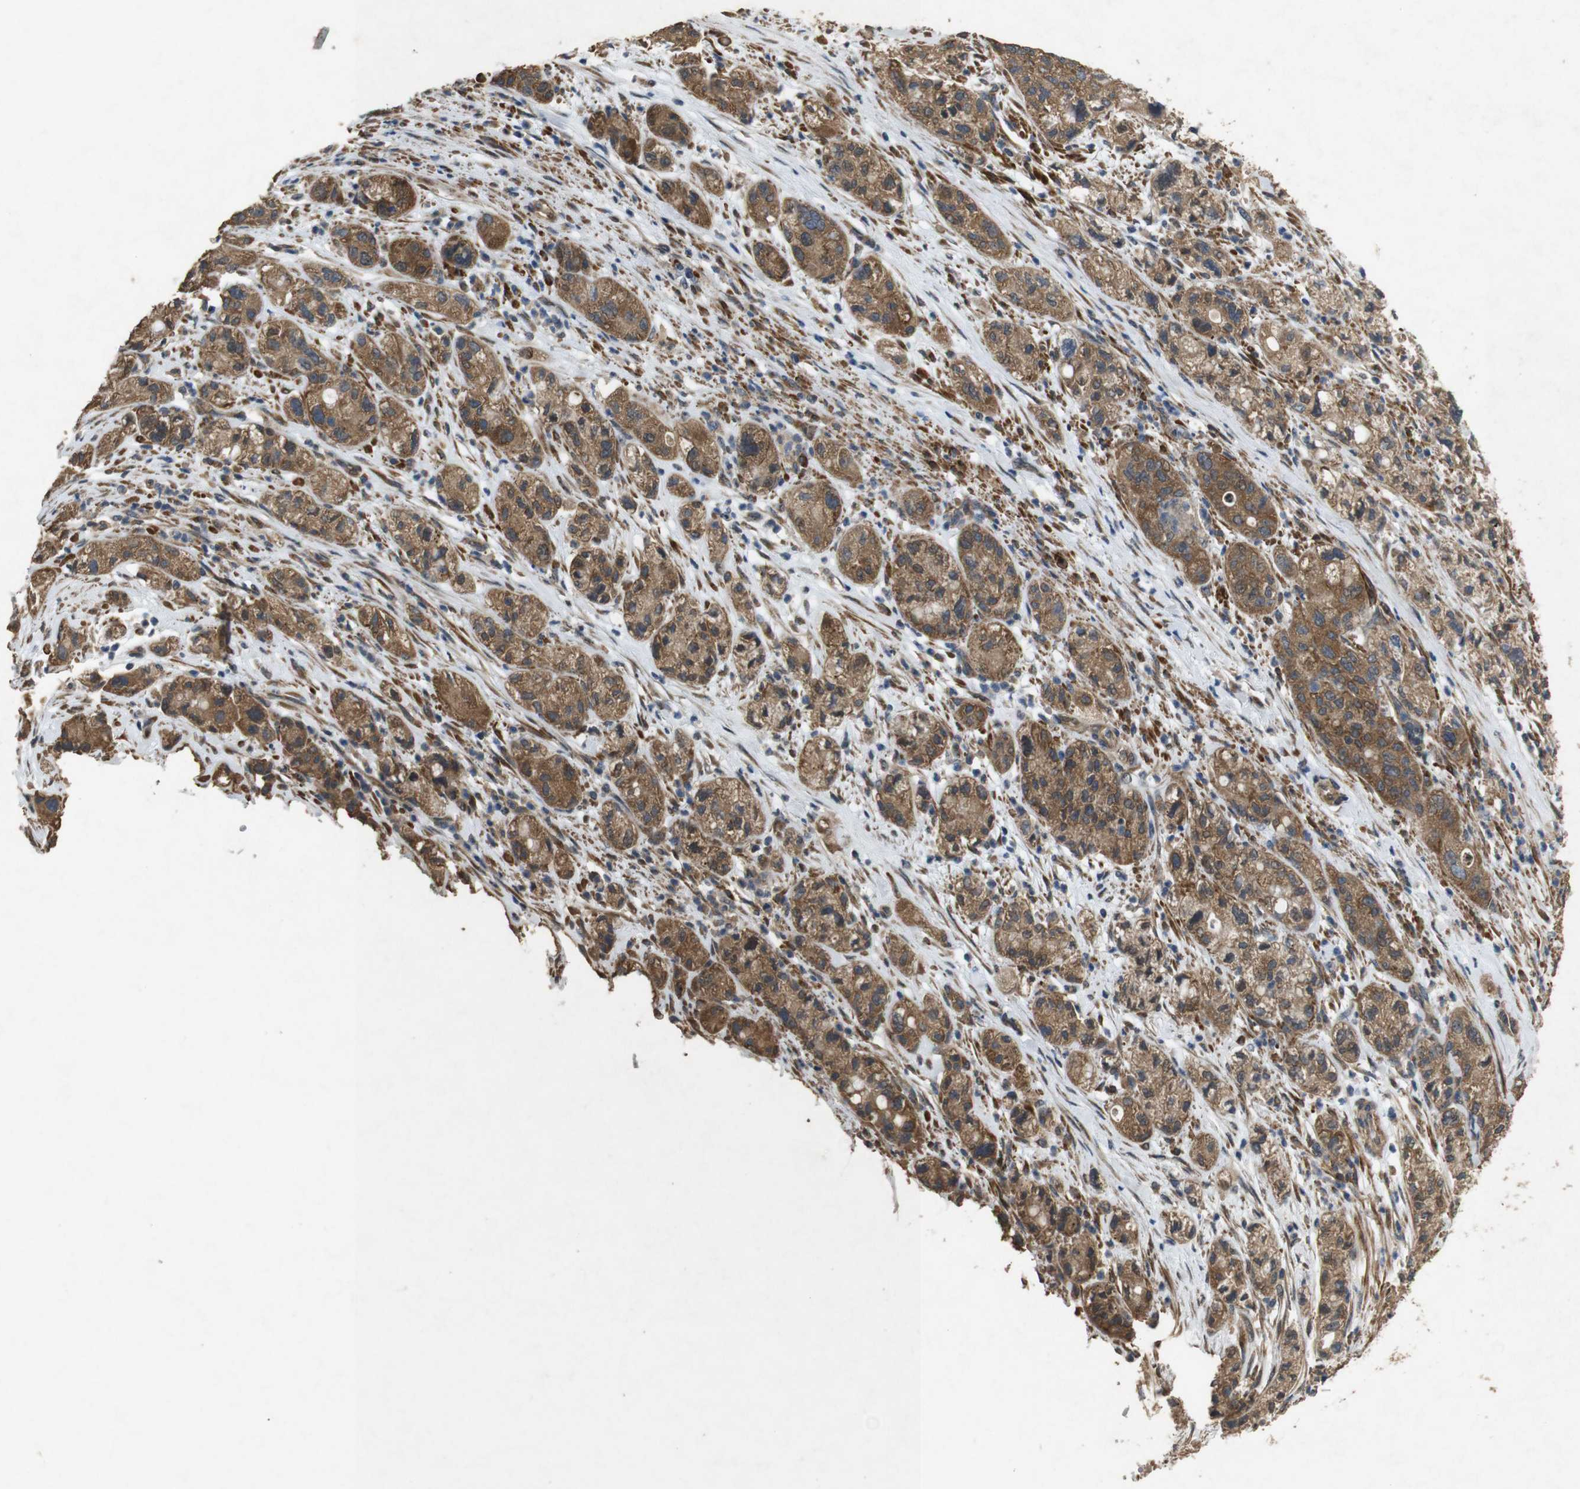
{"staining": {"intensity": "moderate", "quantity": ">75%", "location": "cytoplasmic/membranous"}, "tissue": "pancreatic cancer", "cell_type": "Tumor cells", "image_type": "cancer", "snomed": [{"axis": "morphology", "description": "Adenocarcinoma, NOS"}, {"axis": "topography", "description": "Pancreas"}], "caption": "Brown immunohistochemical staining in human adenocarcinoma (pancreatic) reveals moderate cytoplasmic/membranous expression in about >75% of tumor cells.", "gene": "BNIP3", "patient": {"sex": "female", "age": 78}}